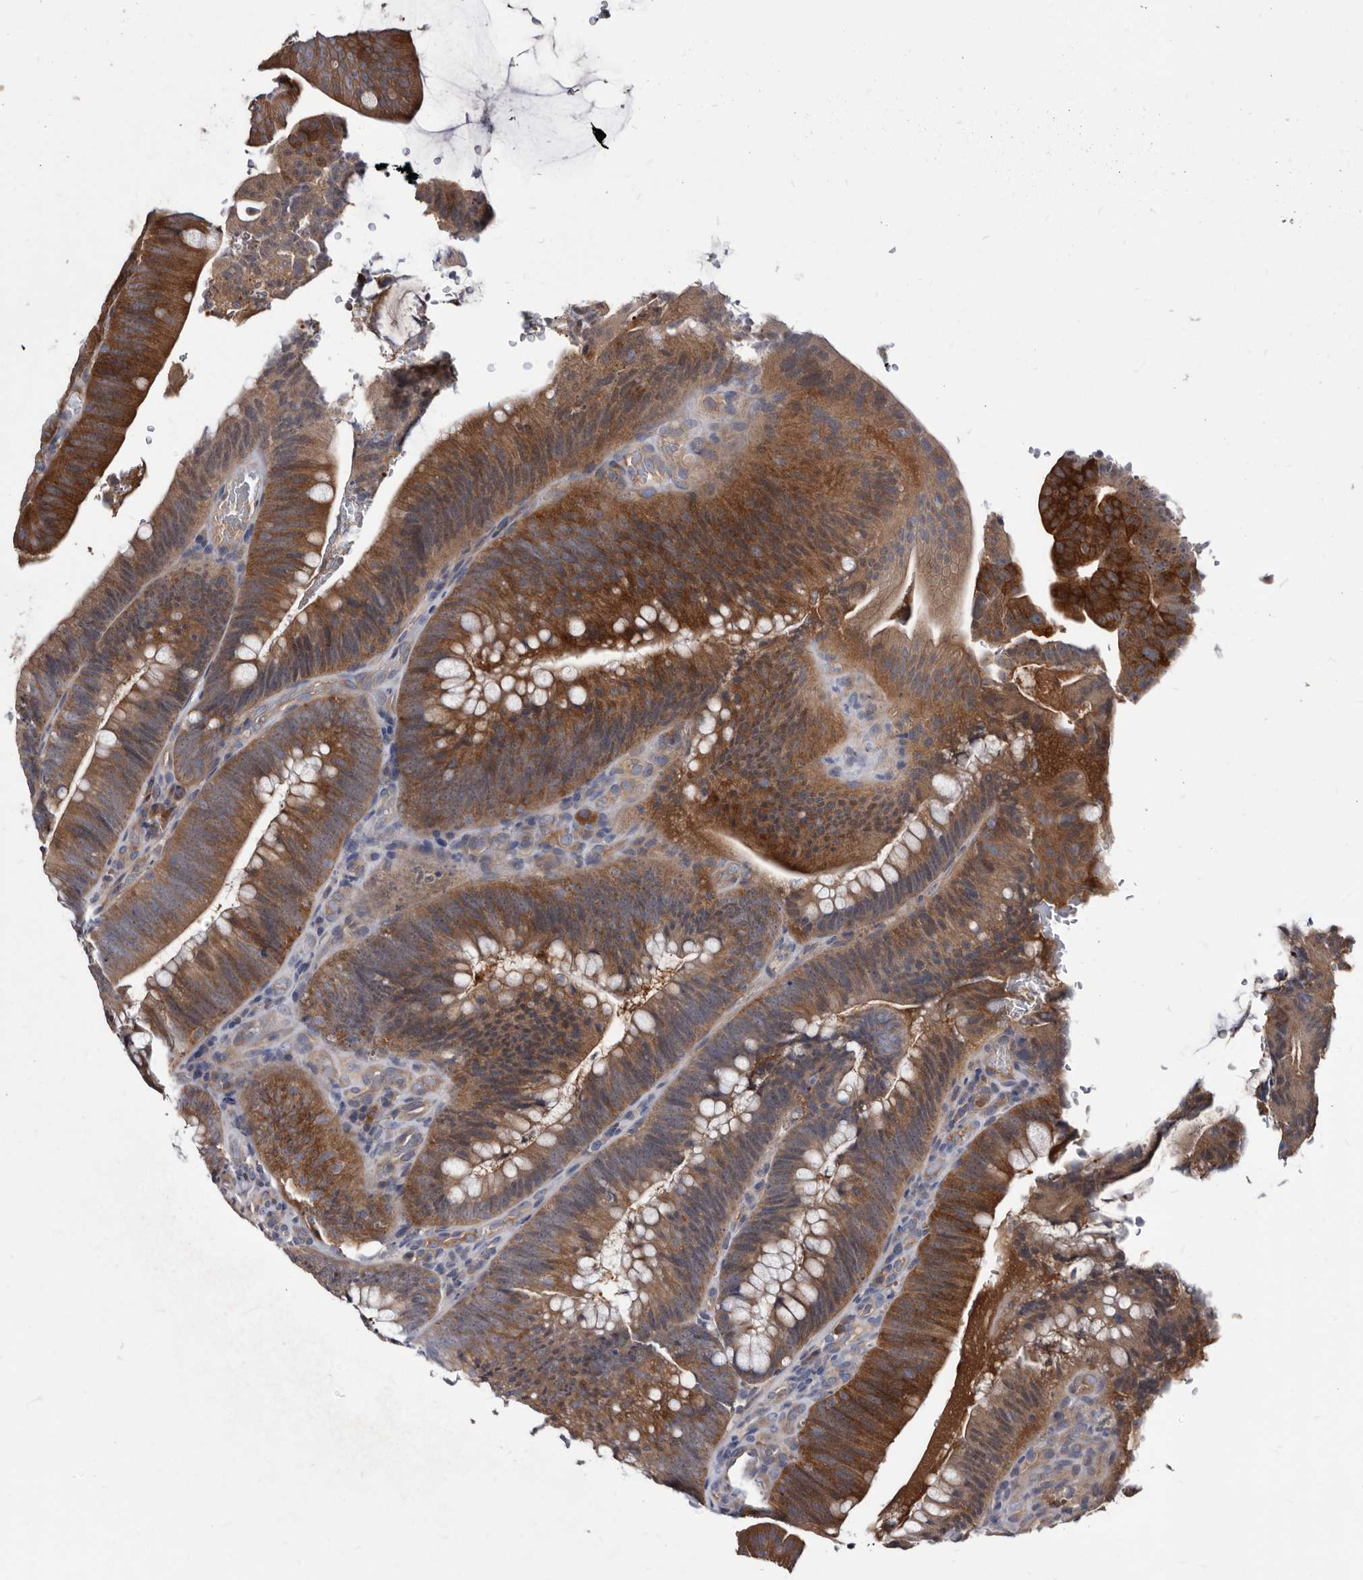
{"staining": {"intensity": "strong", "quantity": ">75%", "location": "cytoplasmic/membranous"}, "tissue": "colorectal cancer", "cell_type": "Tumor cells", "image_type": "cancer", "snomed": [{"axis": "morphology", "description": "Normal tissue, NOS"}, {"axis": "topography", "description": "Colon"}], "caption": "Protein expression analysis of colorectal cancer shows strong cytoplasmic/membranous staining in about >75% of tumor cells.", "gene": "ABCF2", "patient": {"sex": "female", "age": 82}}